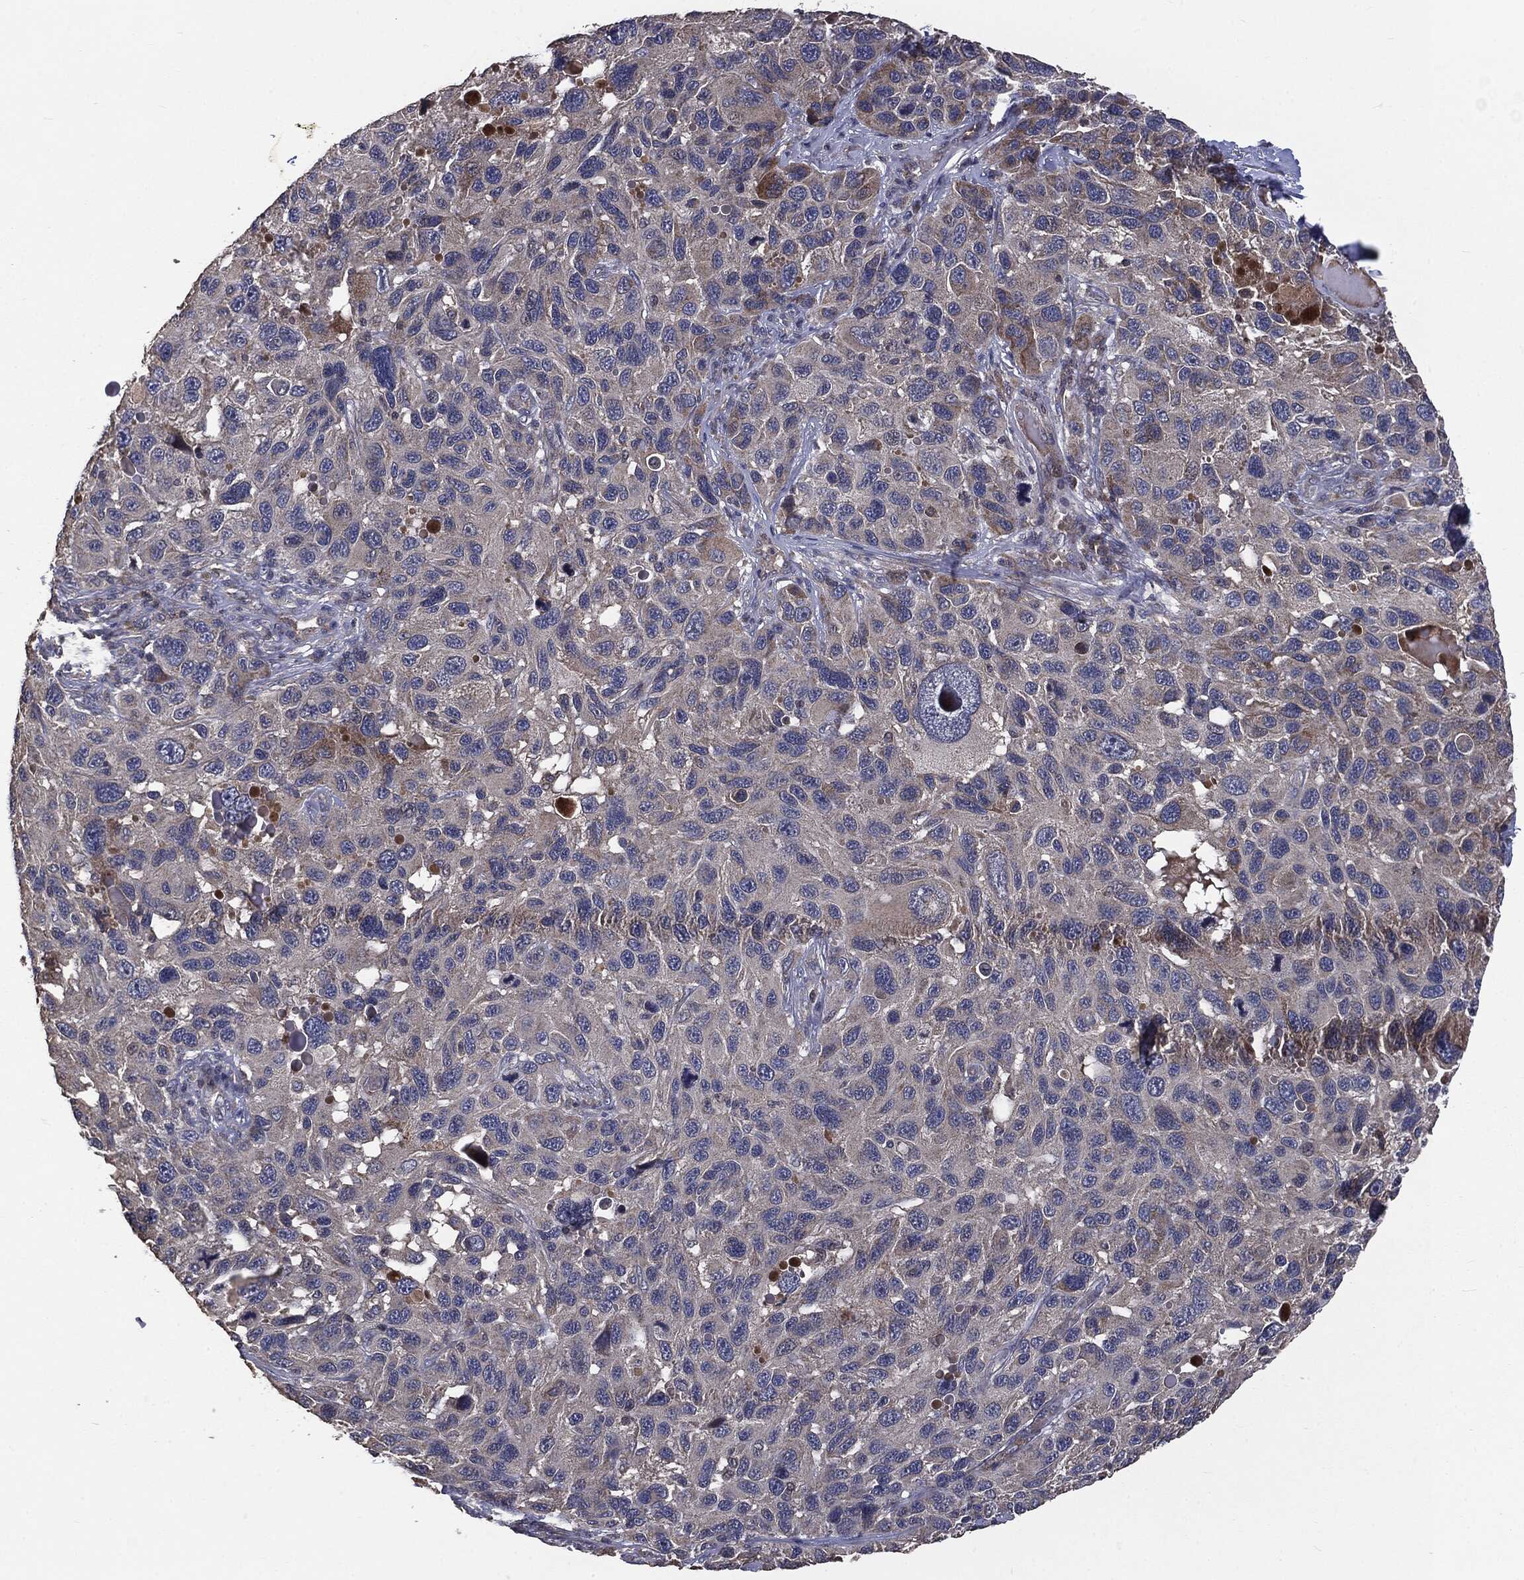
{"staining": {"intensity": "moderate", "quantity": "<25%", "location": "cytoplasmic/membranous"}, "tissue": "melanoma", "cell_type": "Tumor cells", "image_type": "cancer", "snomed": [{"axis": "morphology", "description": "Malignant melanoma, NOS"}, {"axis": "topography", "description": "Skin"}], "caption": "Immunohistochemical staining of human malignant melanoma displays moderate cytoplasmic/membranous protein staining in approximately <25% of tumor cells.", "gene": "MTOR", "patient": {"sex": "male", "age": 53}}